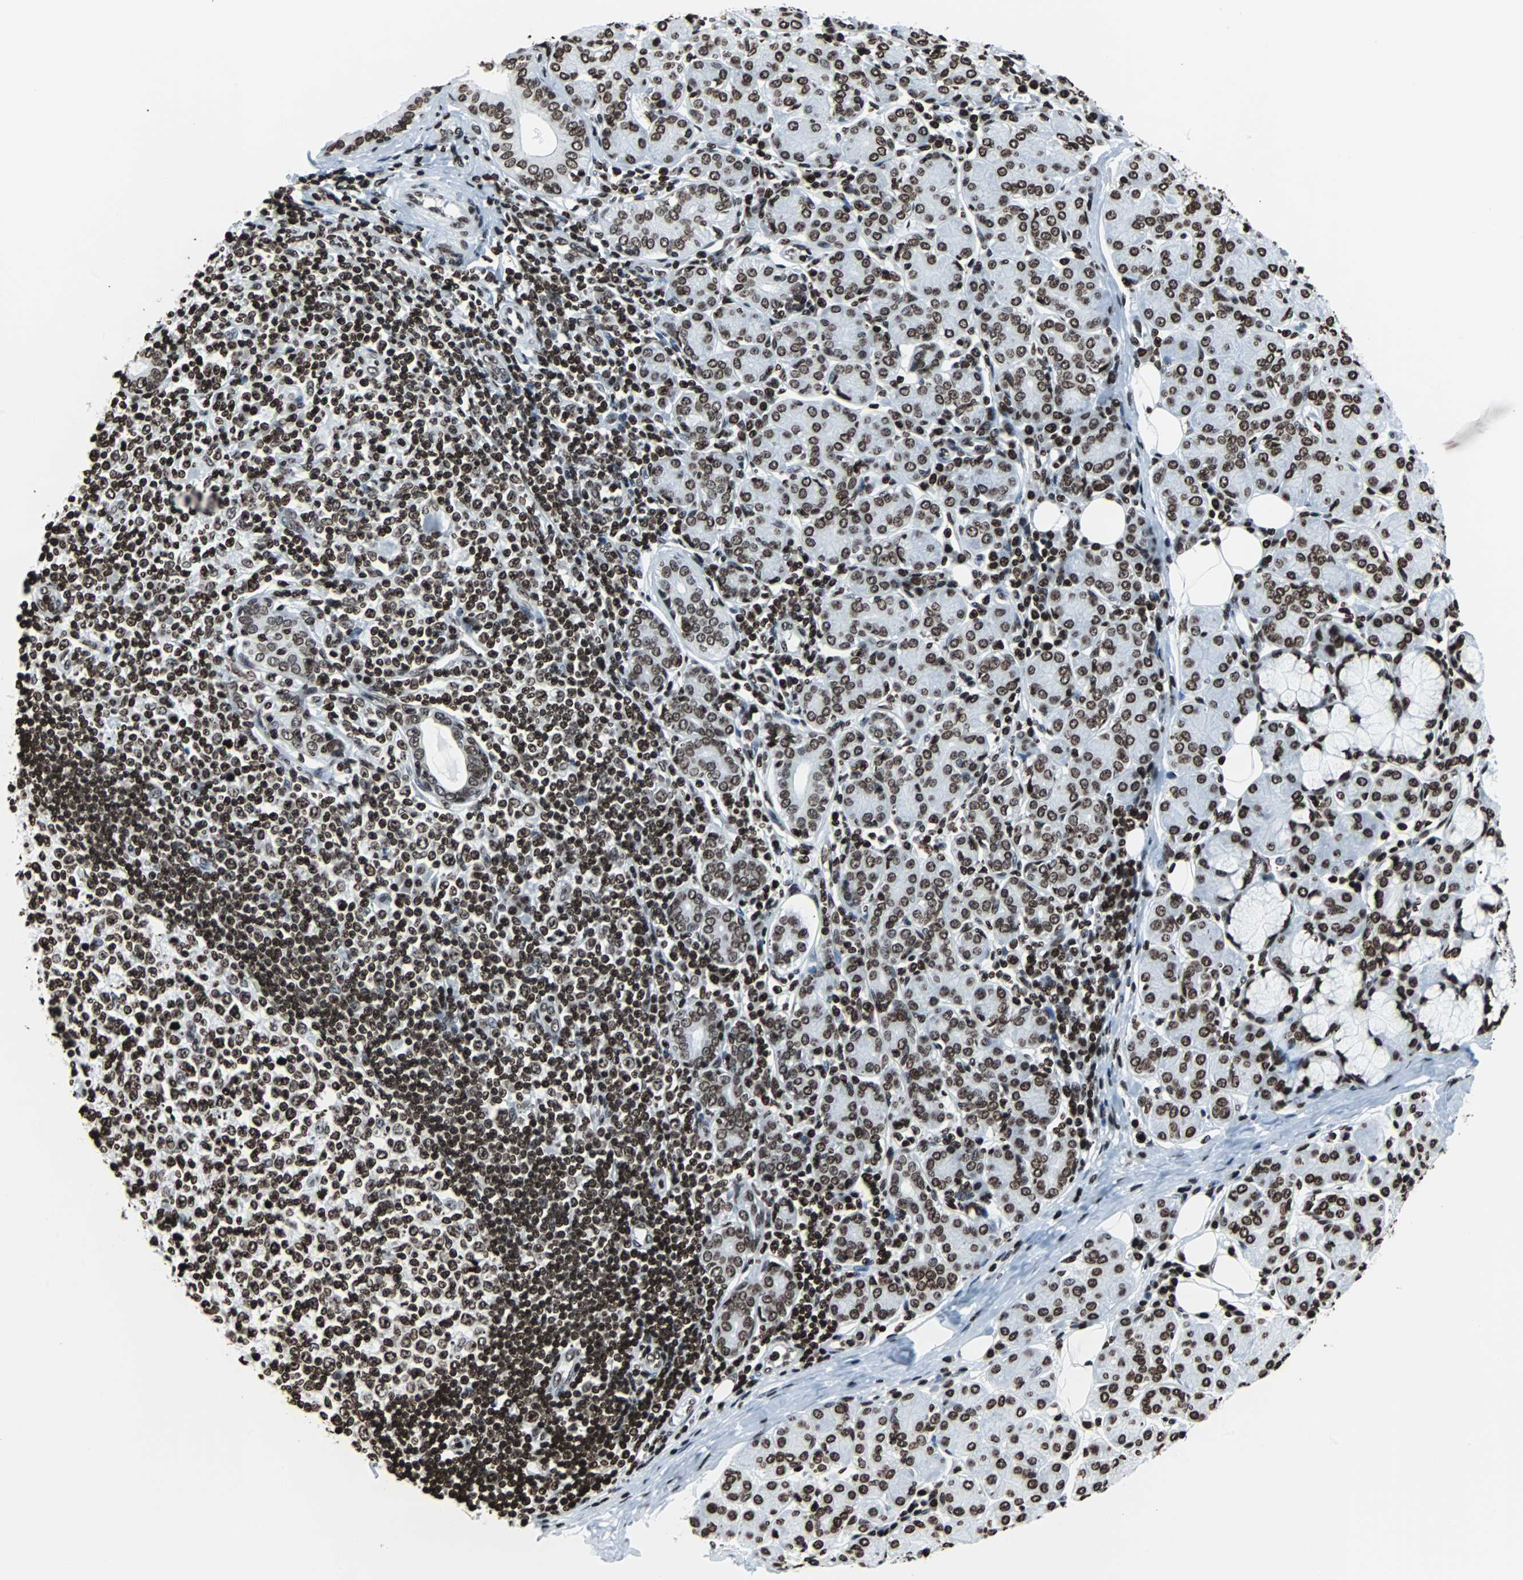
{"staining": {"intensity": "strong", "quantity": ">75%", "location": "nuclear"}, "tissue": "salivary gland", "cell_type": "Glandular cells", "image_type": "normal", "snomed": [{"axis": "morphology", "description": "Normal tissue, NOS"}, {"axis": "morphology", "description": "Inflammation, NOS"}, {"axis": "topography", "description": "Lymph node"}, {"axis": "topography", "description": "Salivary gland"}], "caption": "Immunohistochemistry staining of unremarkable salivary gland, which displays high levels of strong nuclear staining in about >75% of glandular cells indicating strong nuclear protein staining. The staining was performed using DAB (3,3'-diaminobenzidine) (brown) for protein detection and nuclei were counterstained in hematoxylin (blue).", "gene": "H2BC18", "patient": {"sex": "male", "age": 3}}